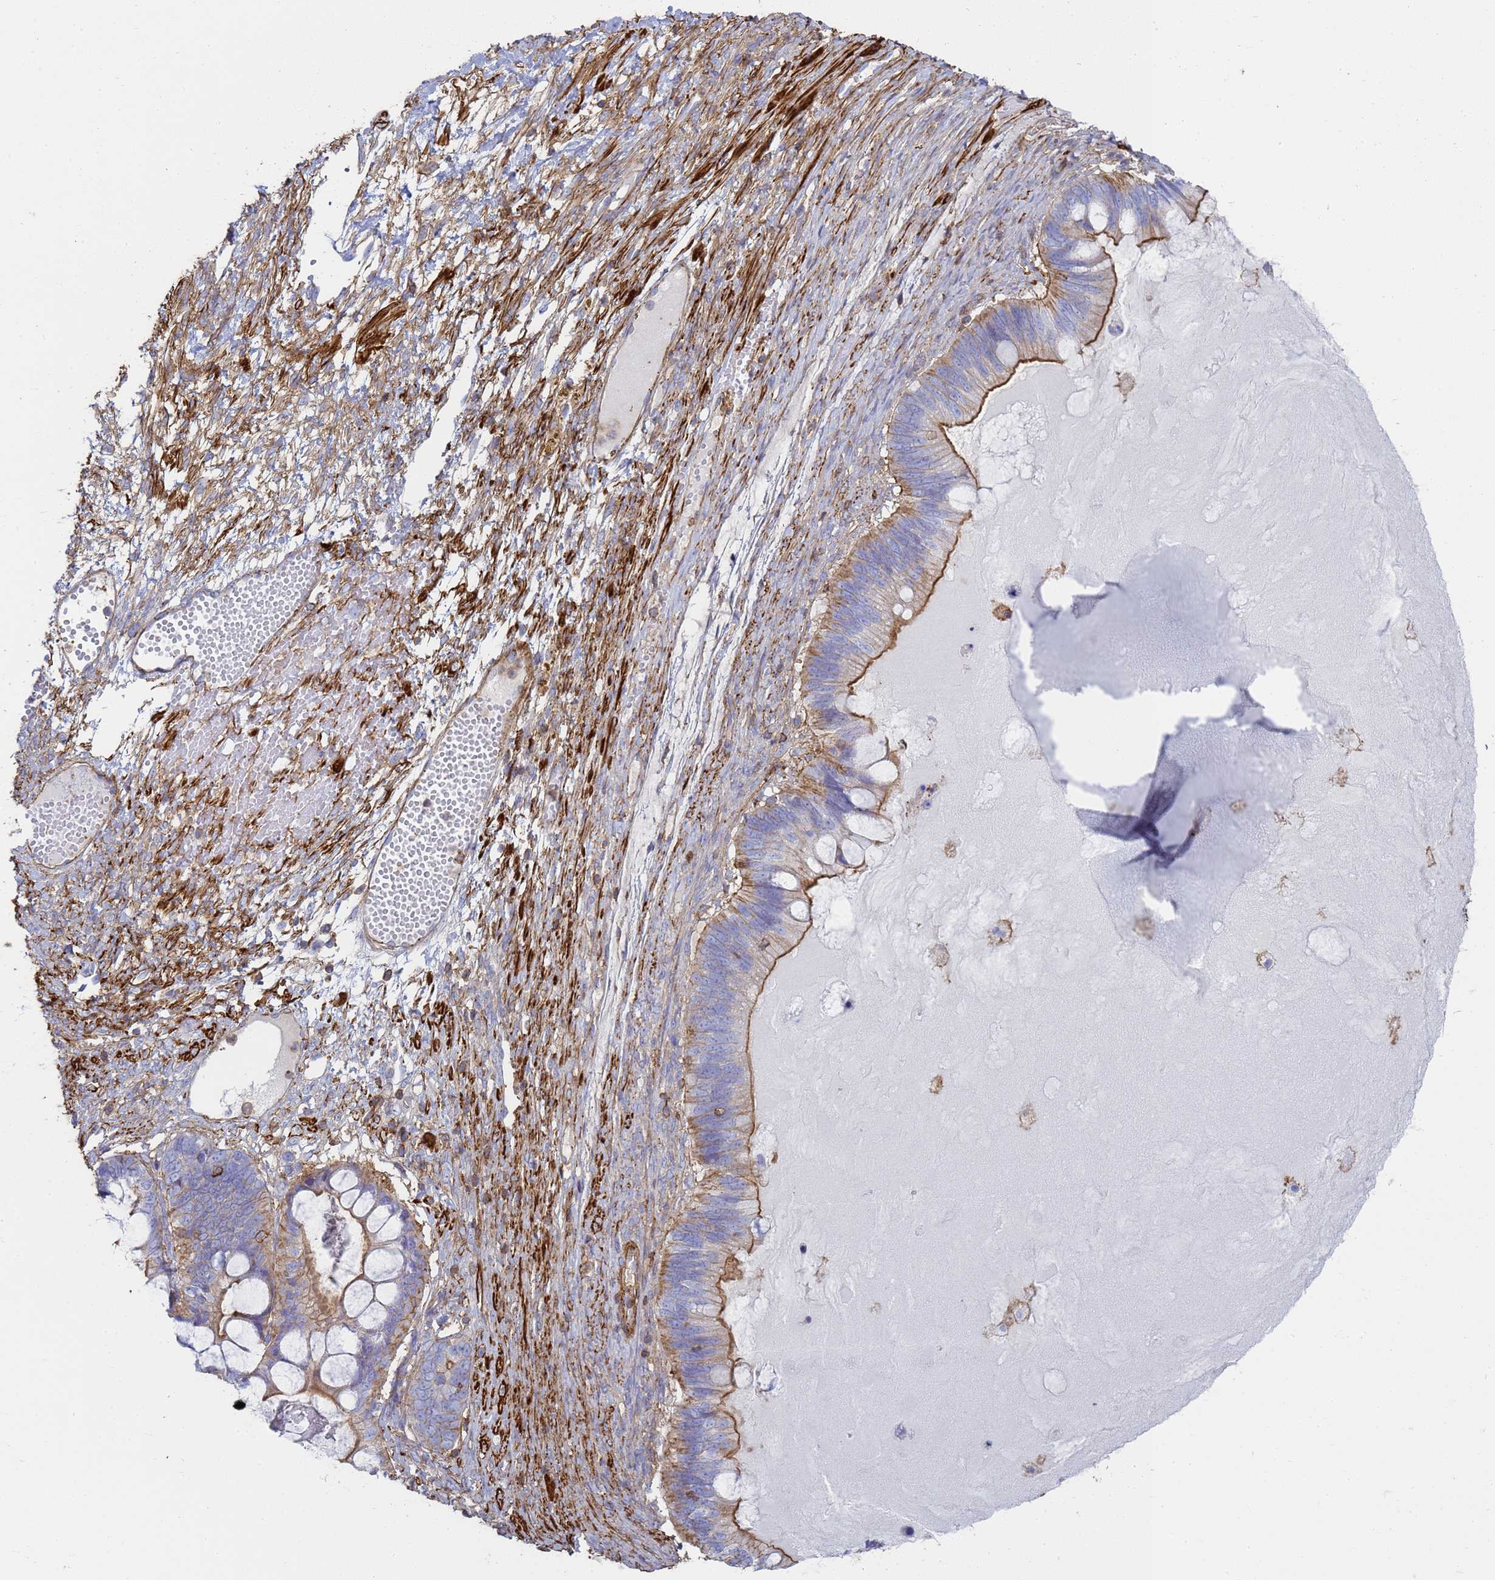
{"staining": {"intensity": "moderate", "quantity": ">75%", "location": "cytoplasmic/membranous"}, "tissue": "ovarian cancer", "cell_type": "Tumor cells", "image_type": "cancer", "snomed": [{"axis": "morphology", "description": "Cystadenocarcinoma, mucinous, NOS"}, {"axis": "topography", "description": "Ovary"}], "caption": "Immunohistochemistry (IHC) photomicrograph of ovarian cancer (mucinous cystadenocarcinoma) stained for a protein (brown), which displays medium levels of moderate cytoplasmic/membranous expression in approximately >75% of tumor cells.", "gene": "ACTB", "patient": {"sex": "female", "age": 61}}